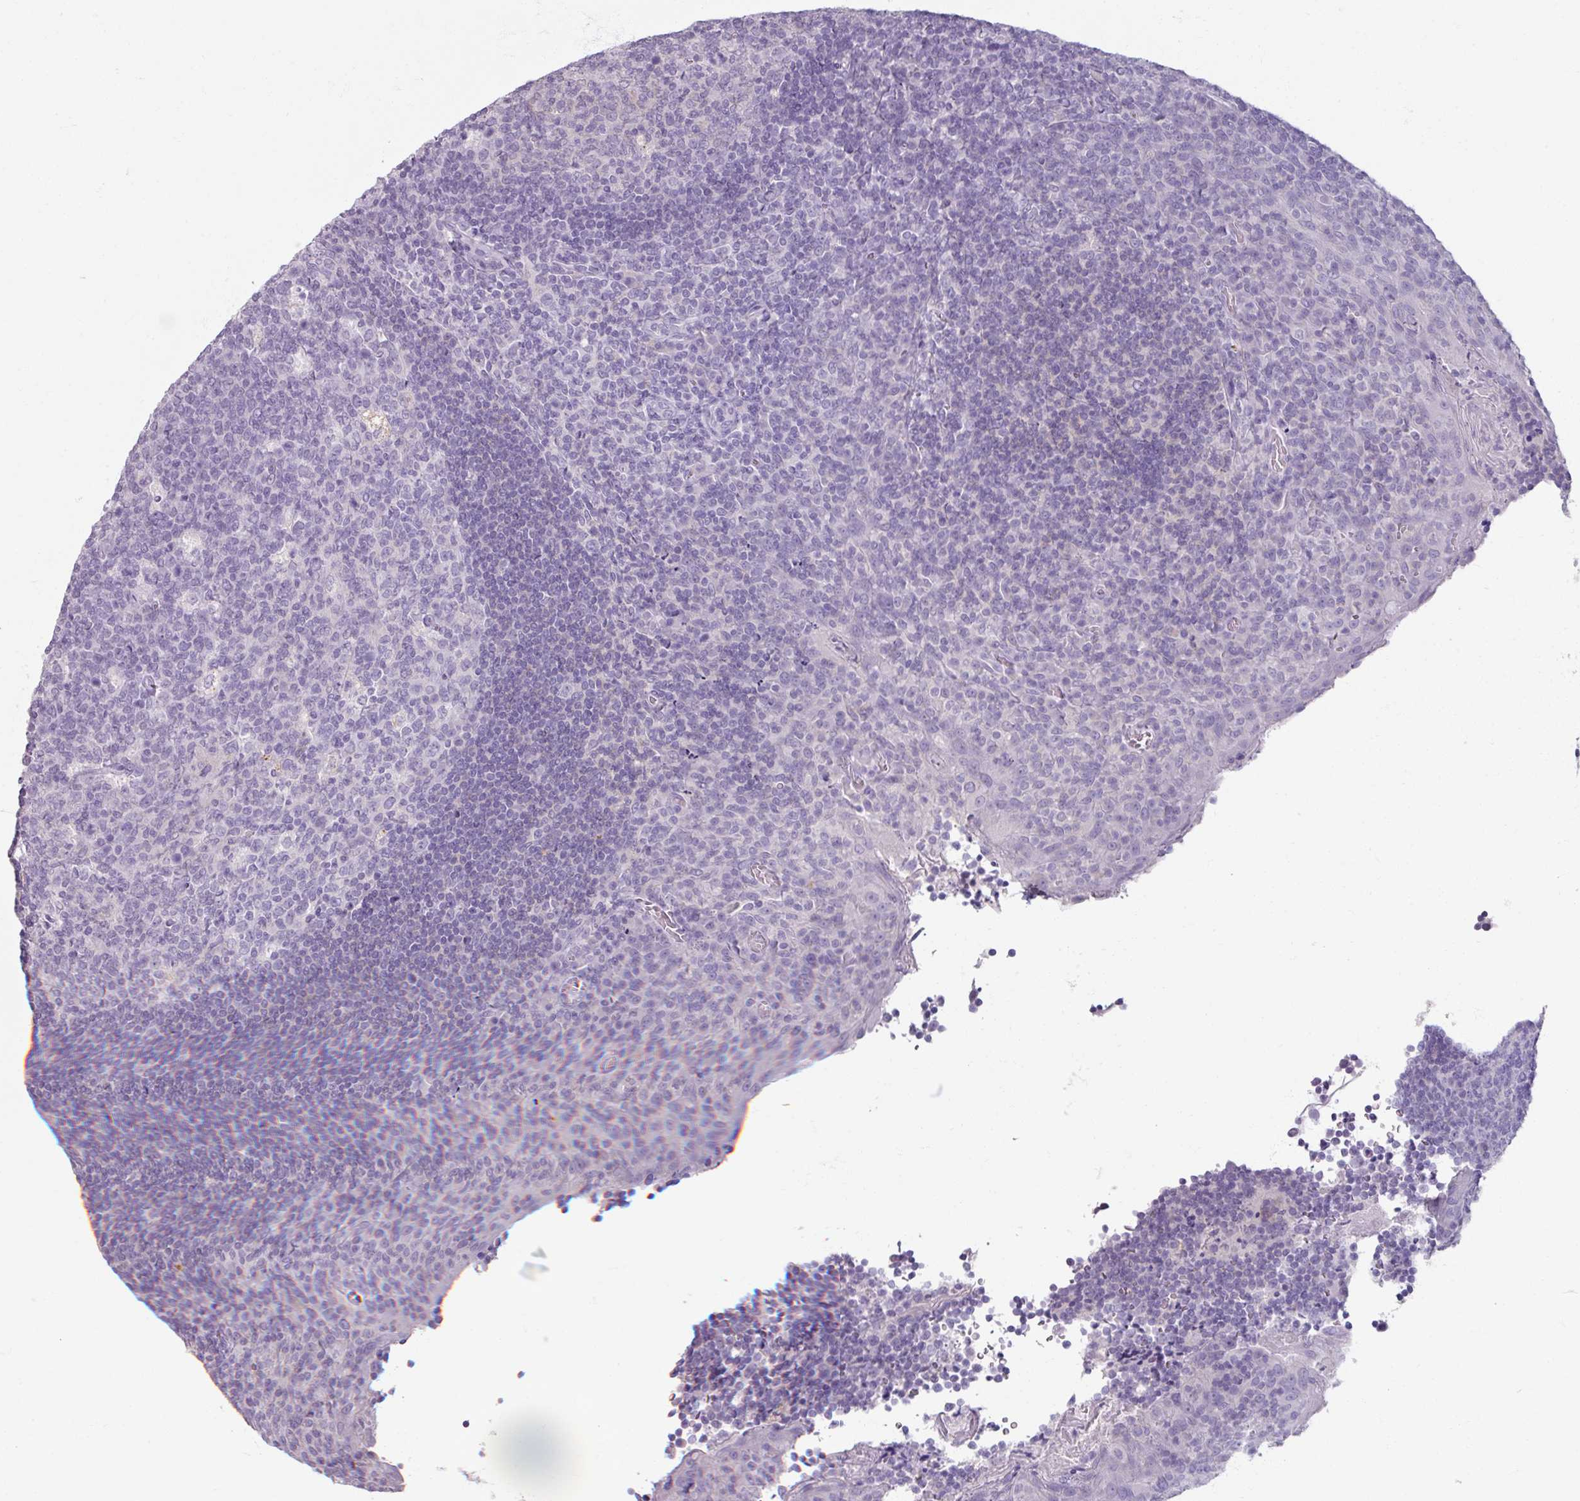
{"staining": {"intensity": "negative", "quantity": "none", "location": "none"}, "tissue": "tonsil", "cell_type": "Germinal center cells", "image_type": "normal", "snomed": [{"axis": "morphology", "description": "Normal tissue, NOS"}, {"axis": "topography", "description": "Tonsil"}], "caption": "An IHC micrograph of benign tonsil is shown. There is no staining in germinal center cells of tonsil.", "gene": "SLC27A5", "patient": {"sex": "male", "age": 17}}